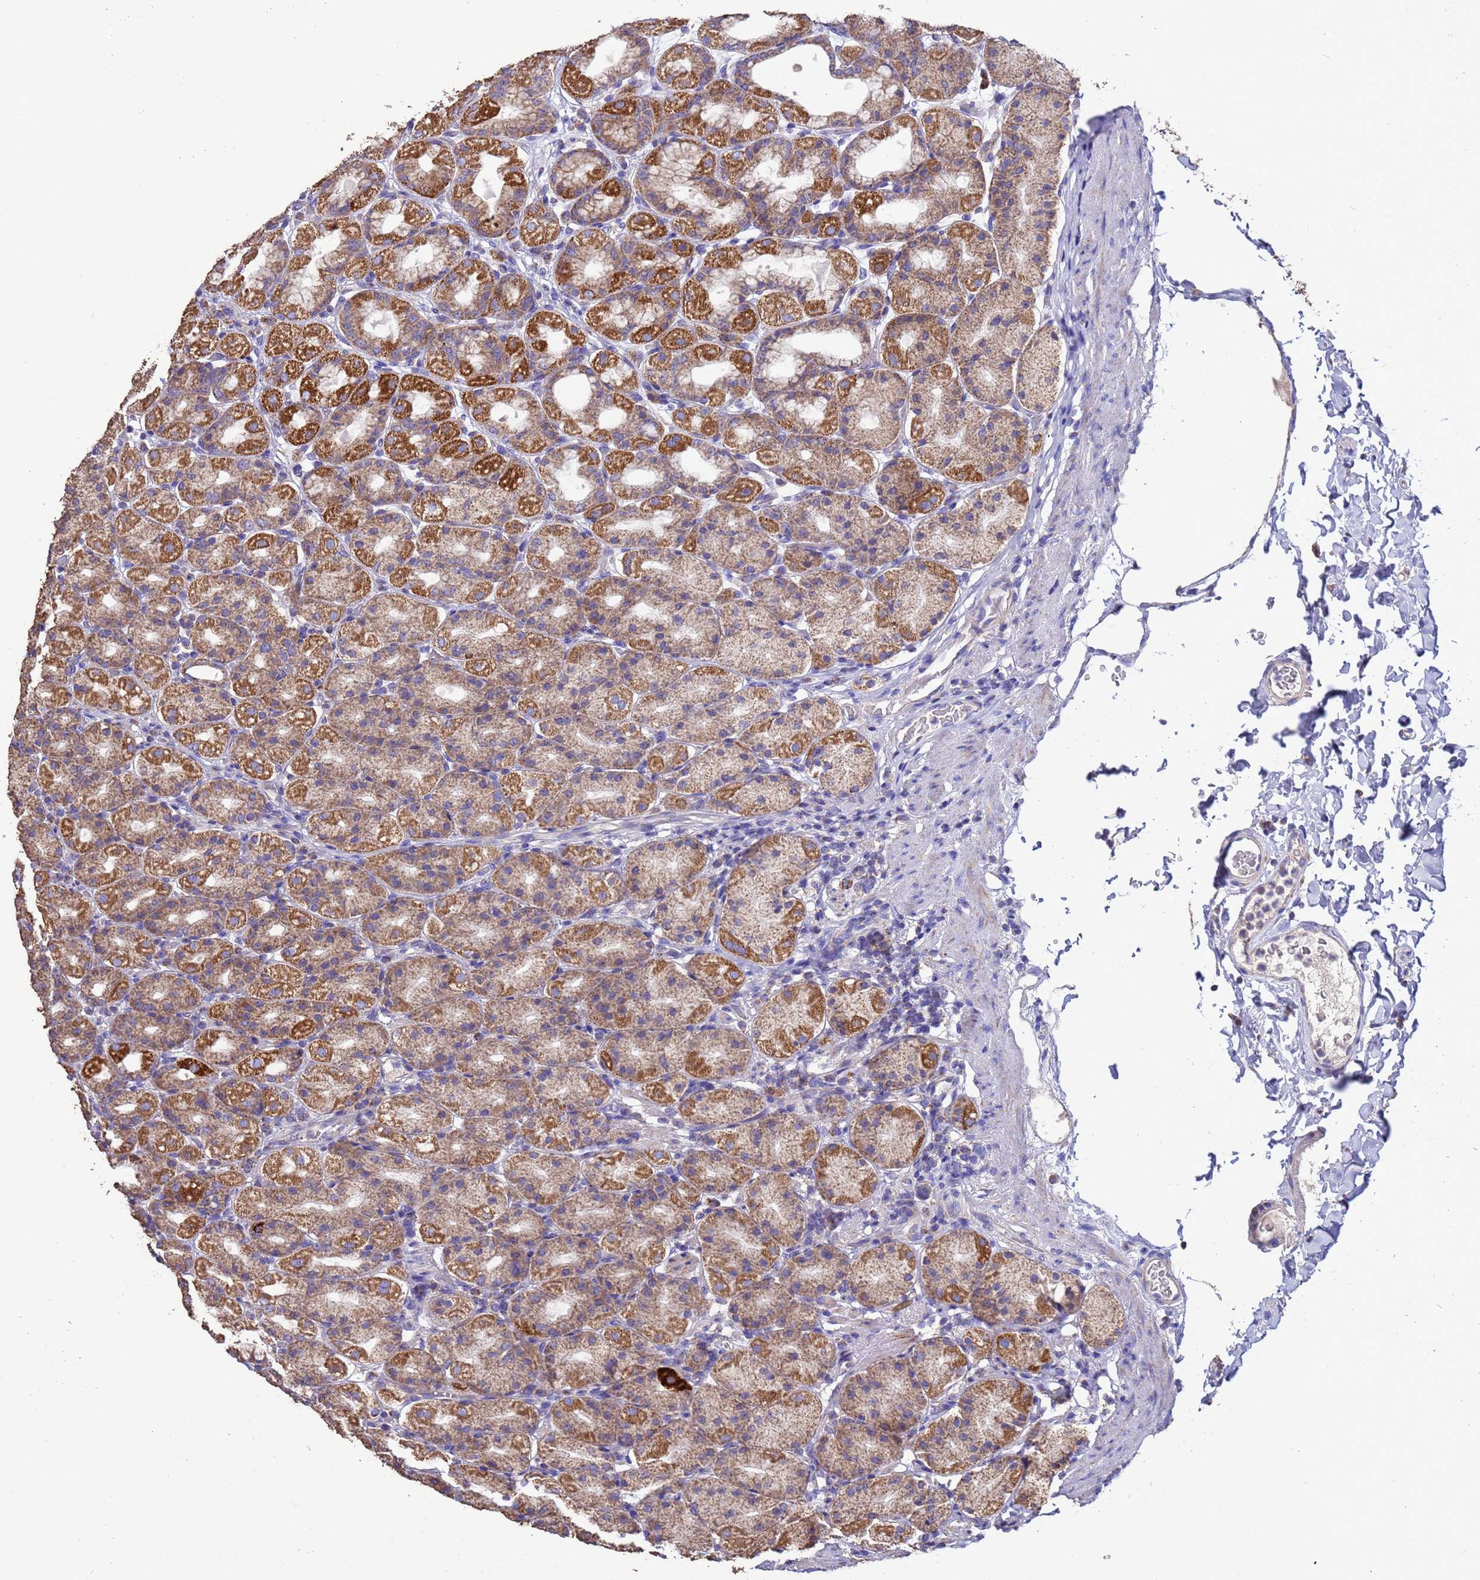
{"staining": {"intensity": "moderate", "quantity": ">75%", "location": "cytoplasmic/membranous"}, "tissue": "stomach", "cell_type": "Glandular cells", "image_type": "normal", "snomed": [{"axis": "morphology", "description": "Normal tissue, NOS"}, {"axis": "topography", "description": "Stomach, upper"}], "caption": "IHC photomicrograph of unremarkable human stomach stained for a protein (brown), which demonstrates medium levels of moderate cytoplasmic/membranous staining in approximately >75% of glandular cells.", "gene": "ZNFX1", "patient": {"sex": "male", "age": 68}}